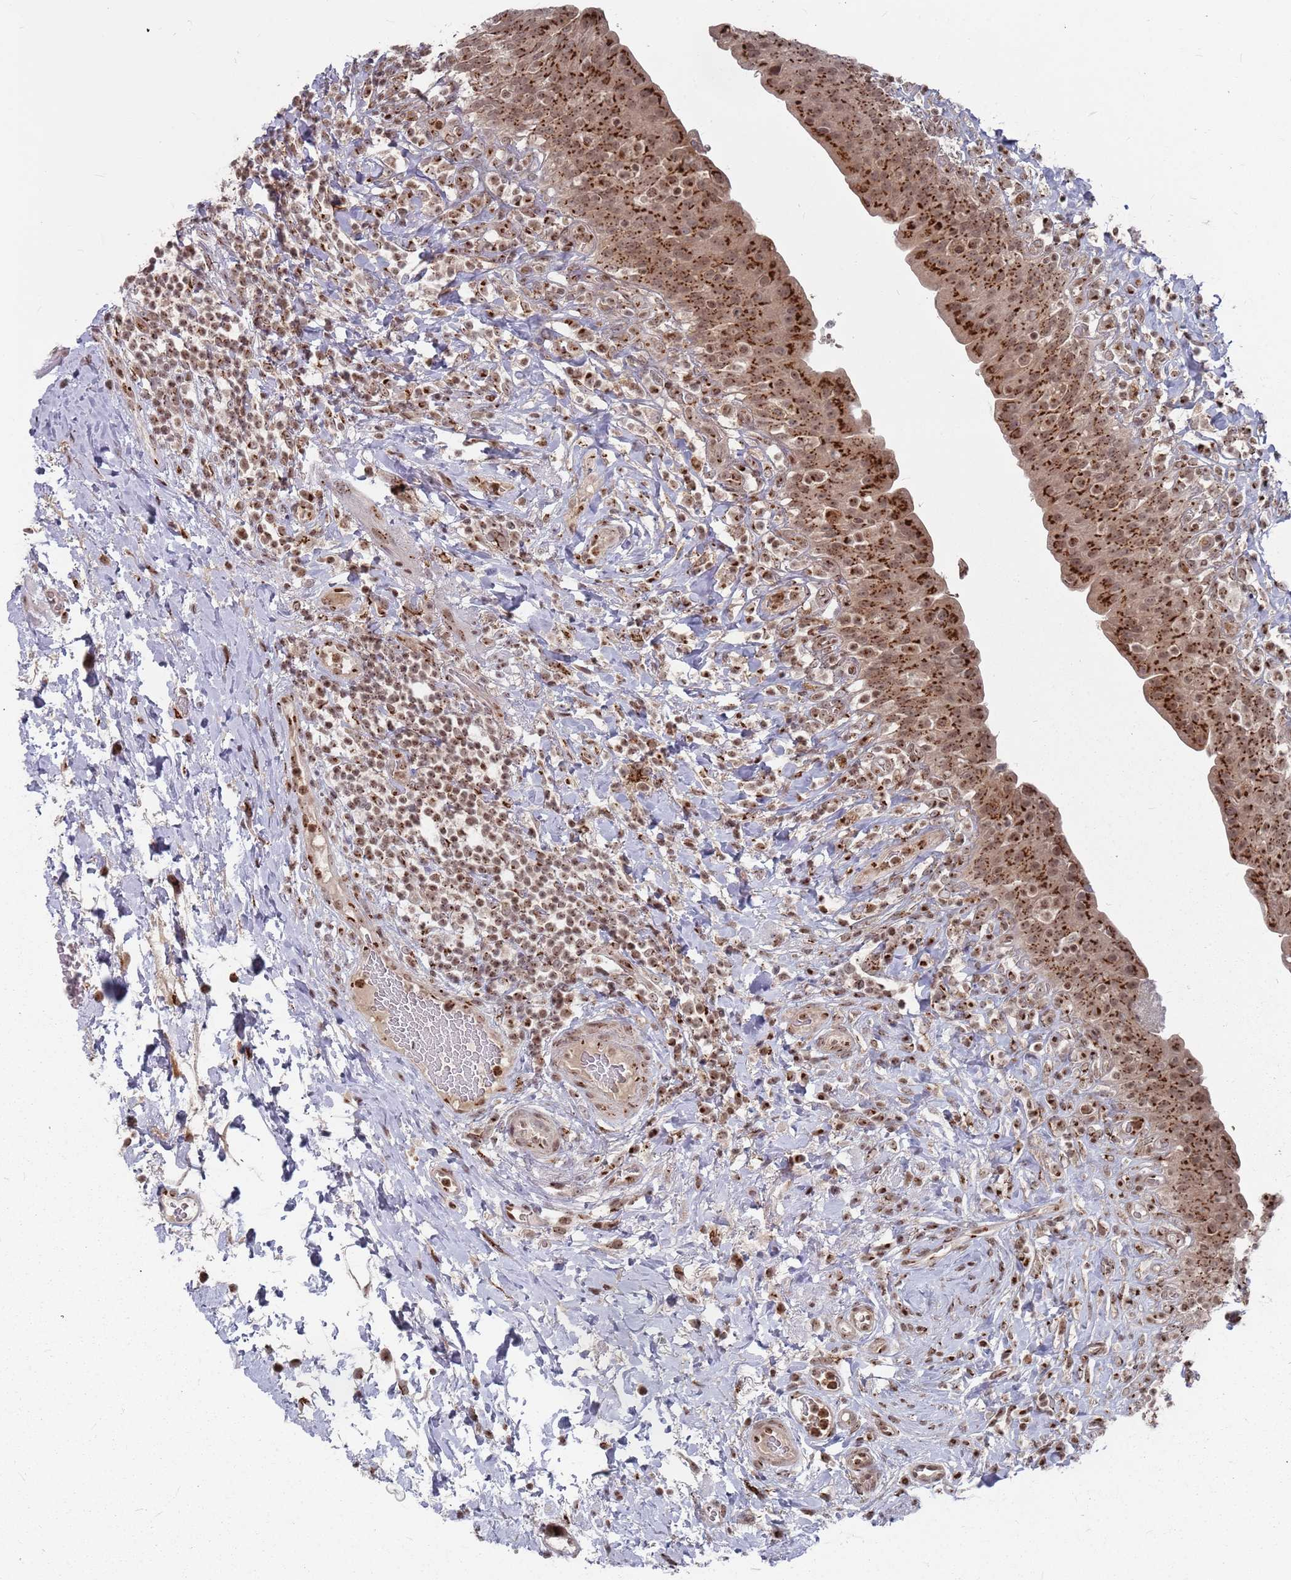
{"staining": {"intensity": "strong", "quantity": ">75%", "location": "cytoplasmic/membranous"}, "tissue": "urinary bladder", "cell_type": "Urothelial cells", "image_type": "normal", "snomed": [{"axis": "morphology", "description": "Normal tissue, NOS"}, {"axis": "morphology", "description": "Inflammation, NOS"}, {"axis": "topography", "description": "Urinary bladder"}], "caption": "Immunohistochemistry of benign urinary bladder shows high levels of strong cytoplasmic/membranous positivity in about >75% of urothelial cells. (DAB IHC with brightfield microscopy, high magnification).", "gene": "FMO4", "patient": {"sex": "male", "age": 64}}